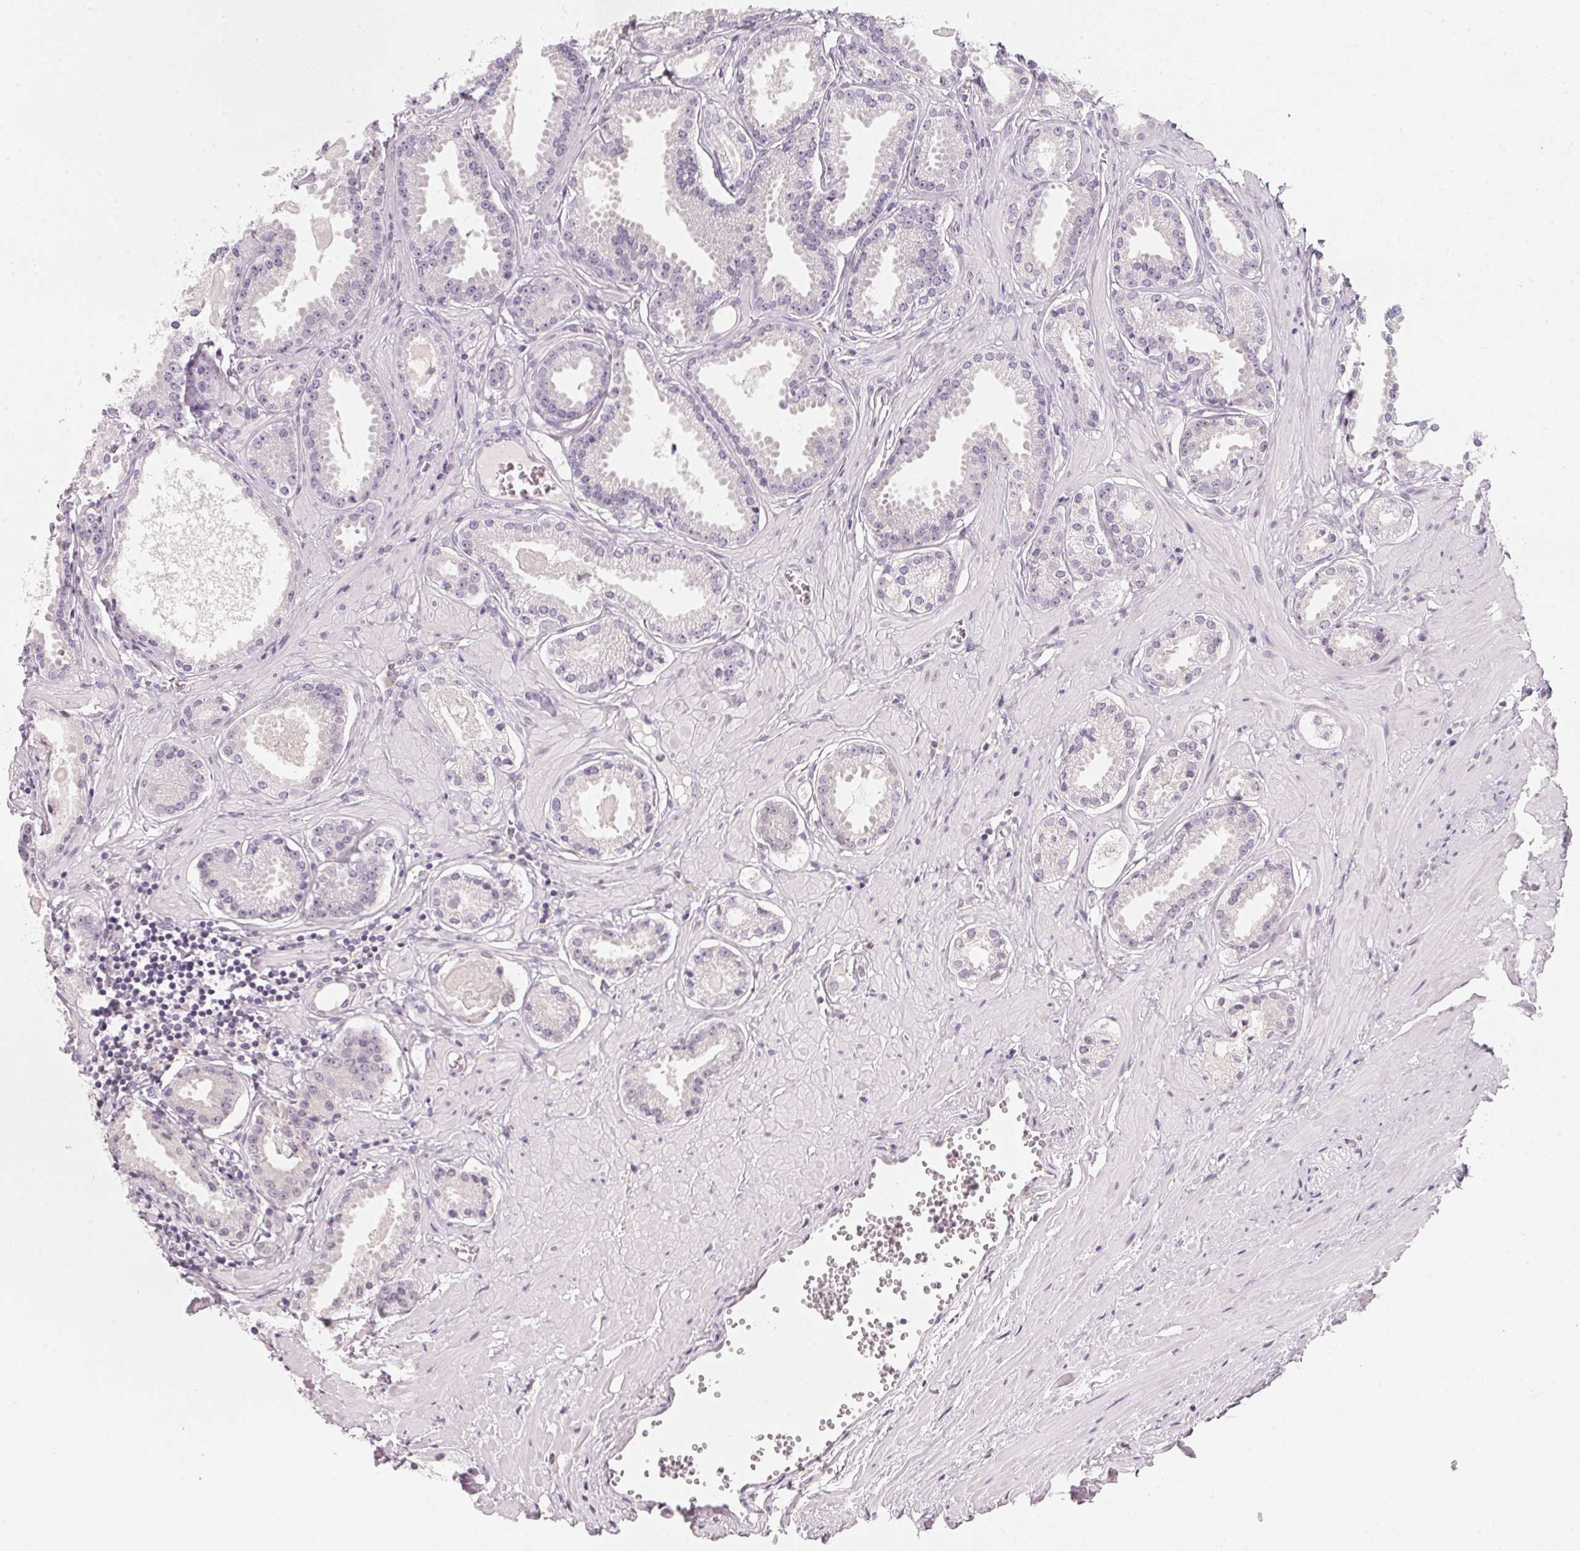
{"staining": {"intensity": "negative", "quantity": "none", "location": "none"}, "tissue": "prostate cancer", "cell_type": "Tumor cells", "image_type": "cancer", "snomed": [{"axis": "morphology", "description": "Adenocarcinoma, NOS"}, {"axis": "morphology", "description": "Adenocarcinoma, Low grade"}, {"axis": "topography", "description": "Prostate"}], "caption": "A histopathology image of prostate cancer (adenocarcinoma (low-grade)) stained for a protein reveals no brown staining in tumor cells.", "gene": "CFAP276", "patient": {"sex": "male", "age": 64}}